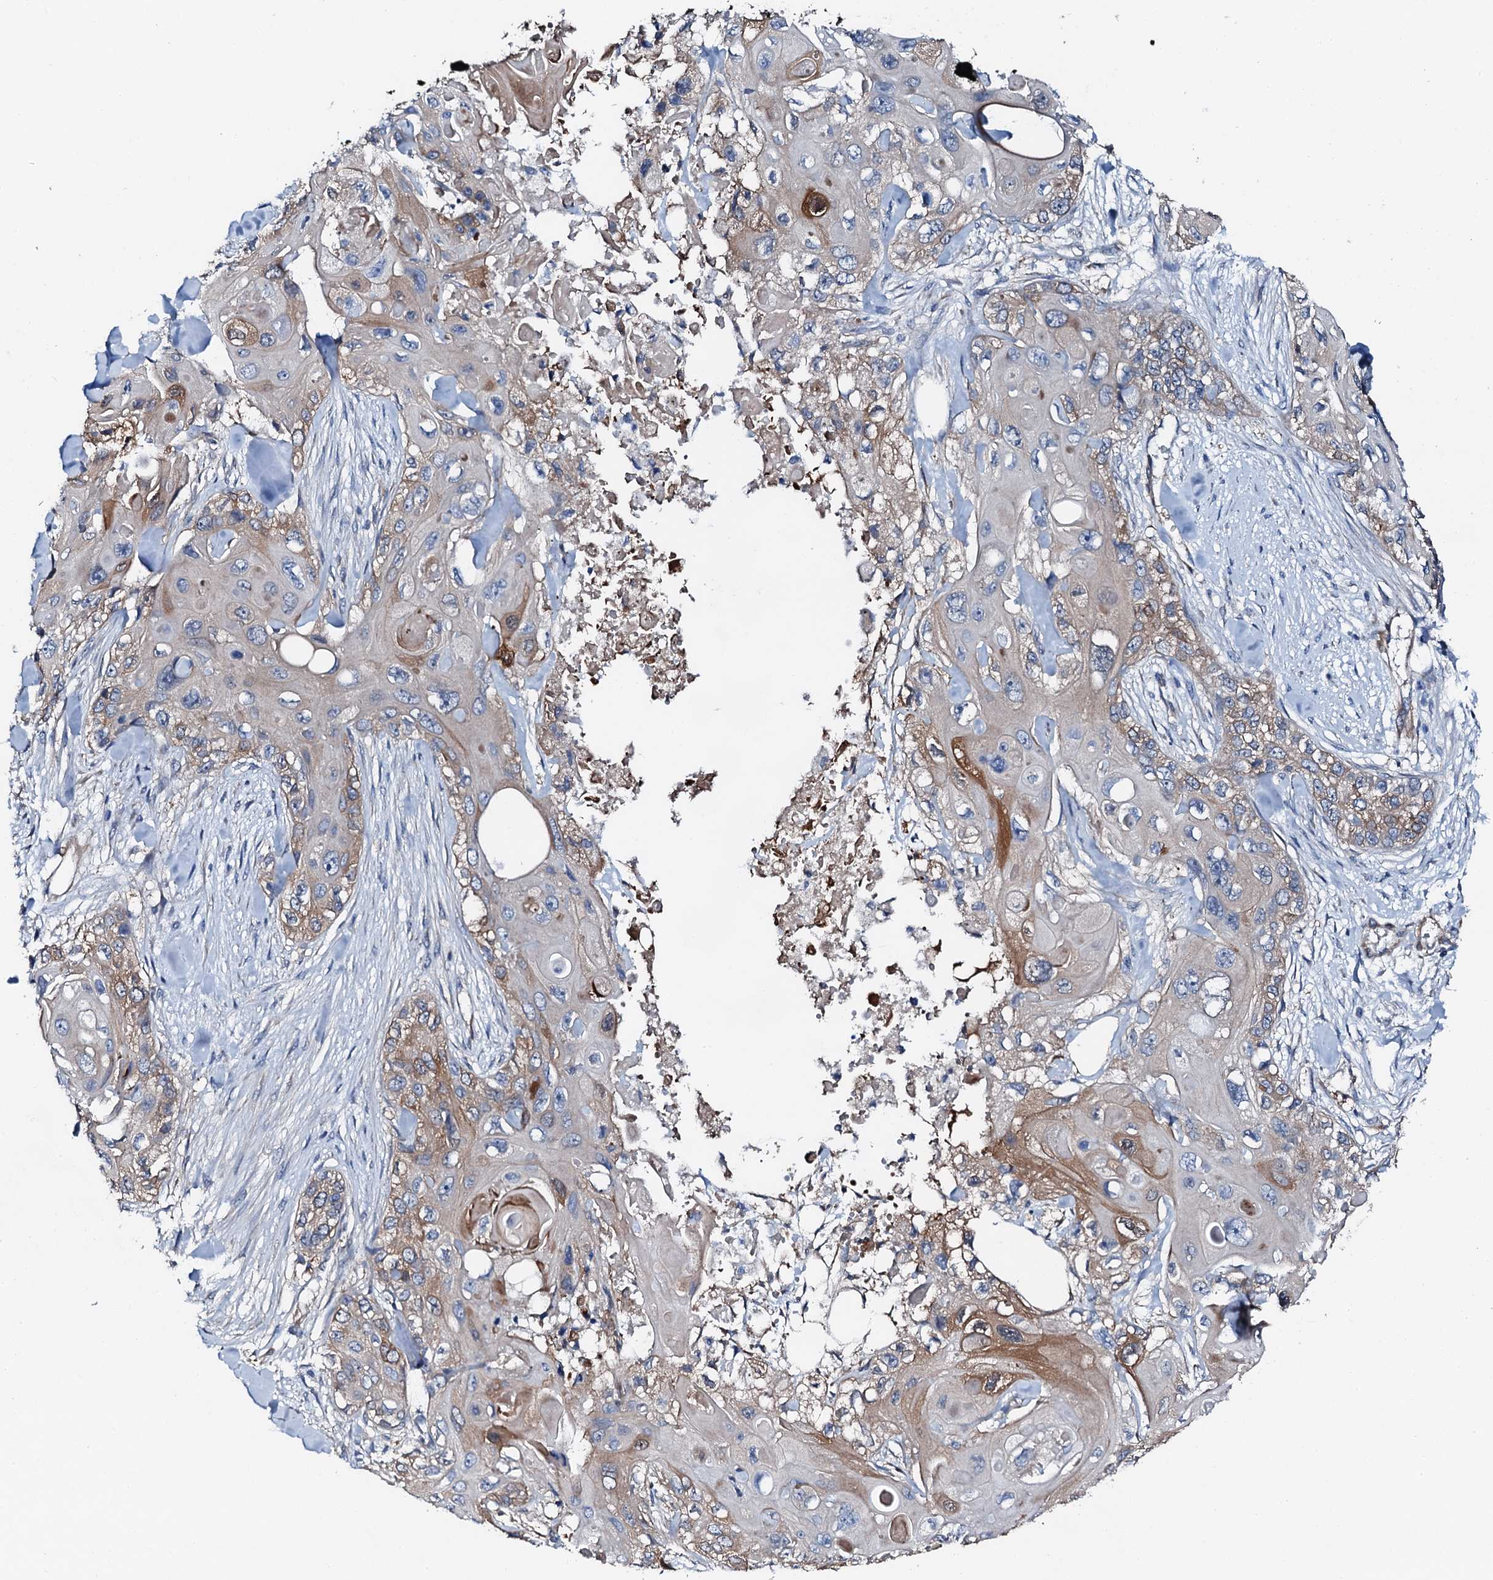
{"staining": {"intensity": "weak", "quantity": "25%-75%", "location": "cytoplasmic/membranous"}, "tissue": "skin cancer", "cell_type": "Tumor cells", "image_type": "cancer", "snomed": [{"axis": "morphology", "description": "Normal tissue, NOS"}, {"axis": "morphology", "description": "Squamous cell carcinoma, NOS"}, {"axis": "topography", "description": "Skin"}], "caption": "This photomicrograph shows skin squamous cell carcinoma stained with IHC to label a protein in brown. The cytoplasmic/membranous of tumor cells show weak positivity for the protein. Nuclei are counter-stained blue.", "gene": "GFOD2", "patient": {"sex": "male", "age": 72}}